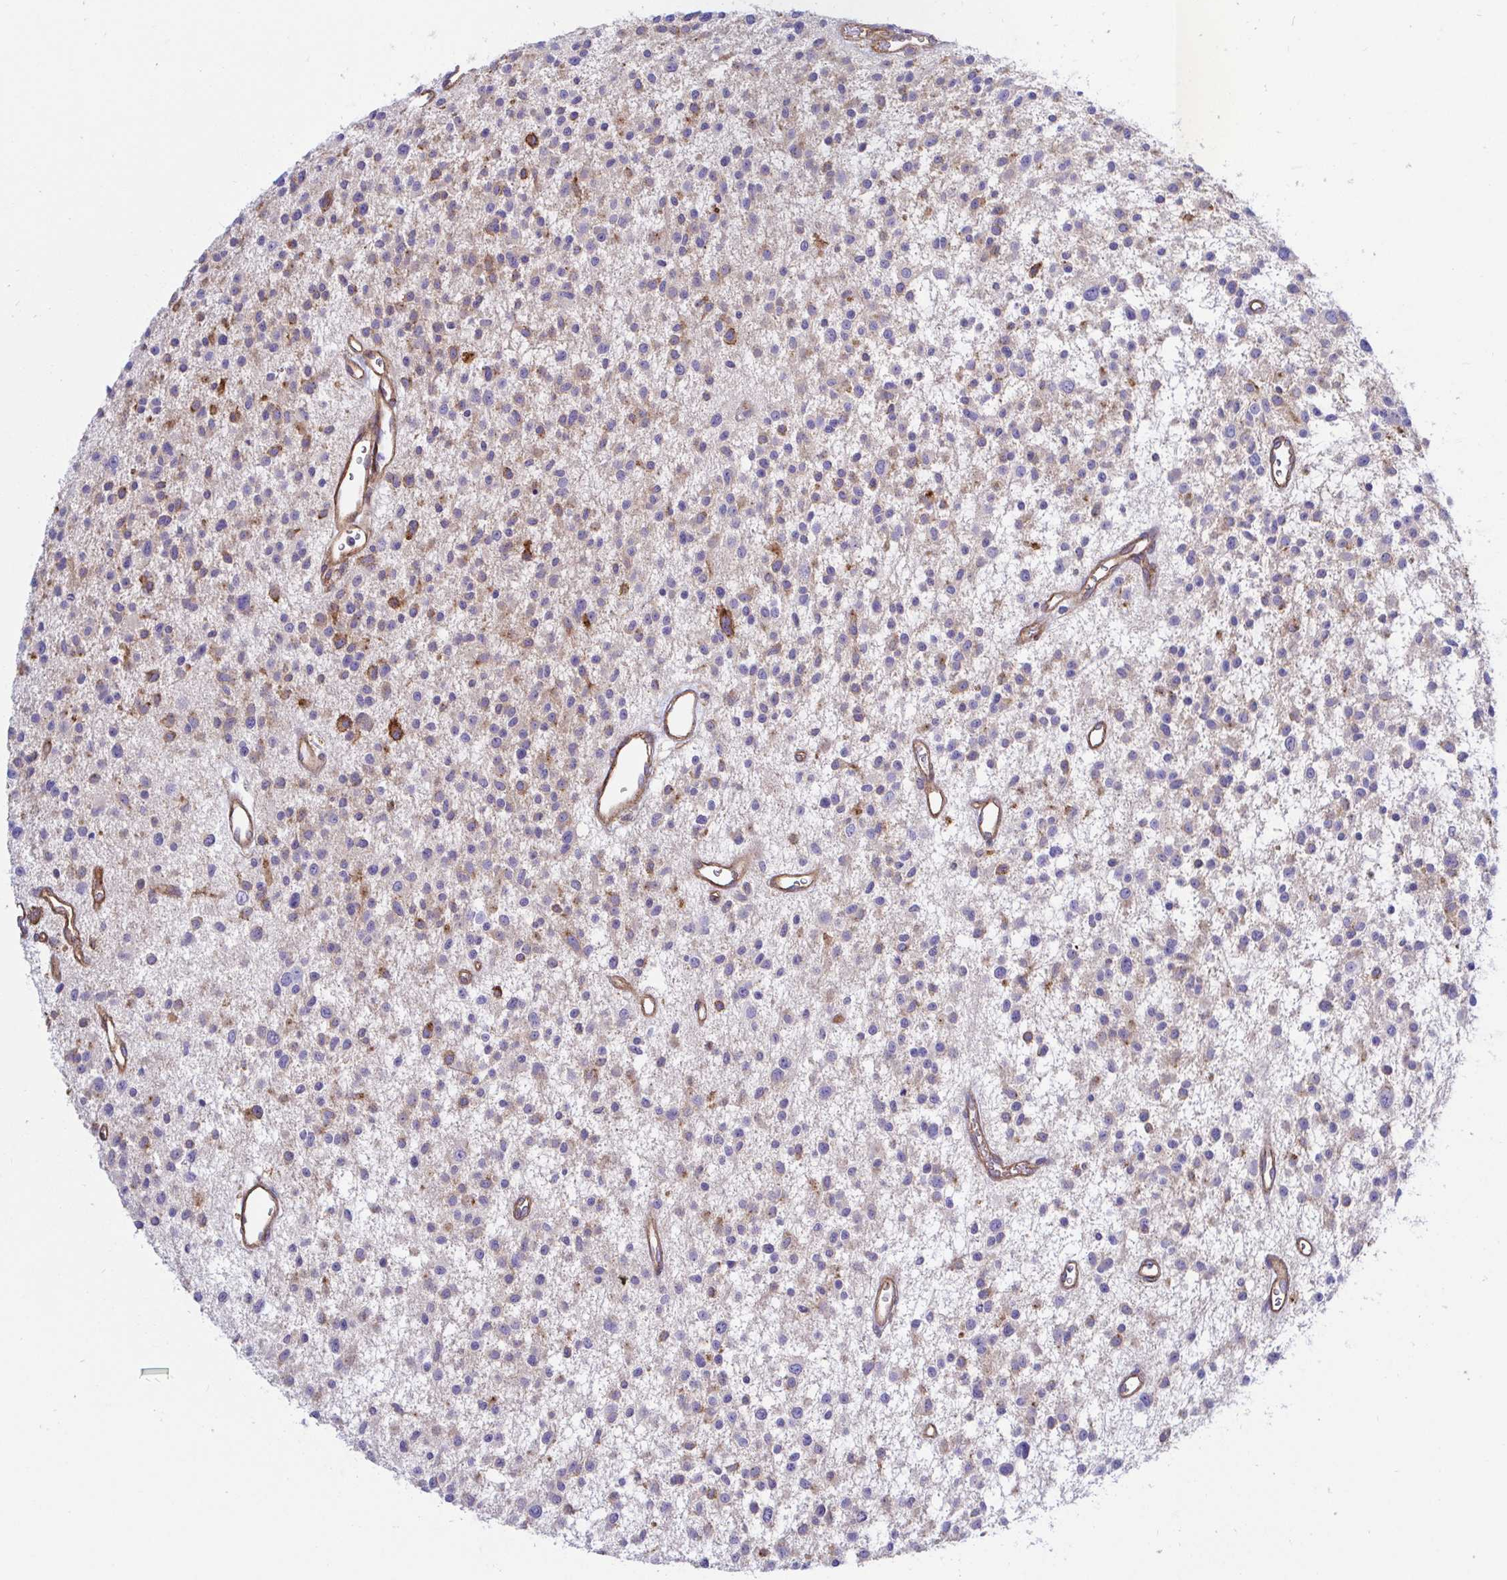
{"staining": {"intensity": "moderate", "quantity": "<25%", "location": "cytoplasmic/membranous"}, "tissue": "glioma", "cell_type": "Tumor cells", "image_type": "cancer", "snomed": [{"axis": "morphology", "description": "Glioma, malignant, Low grade"}, {"axis": "topography", "description": "Brain"}], "caption": "Brown immunohistochemical staining in glioma displays moderate cytoplasmic/membranous staining in approximately <25% of tumor cells. (Brightfield microscopy of DAB IHC at high magnification).", "gene": "ARL4D", "patient": {"sex": "male", "age": 43}}